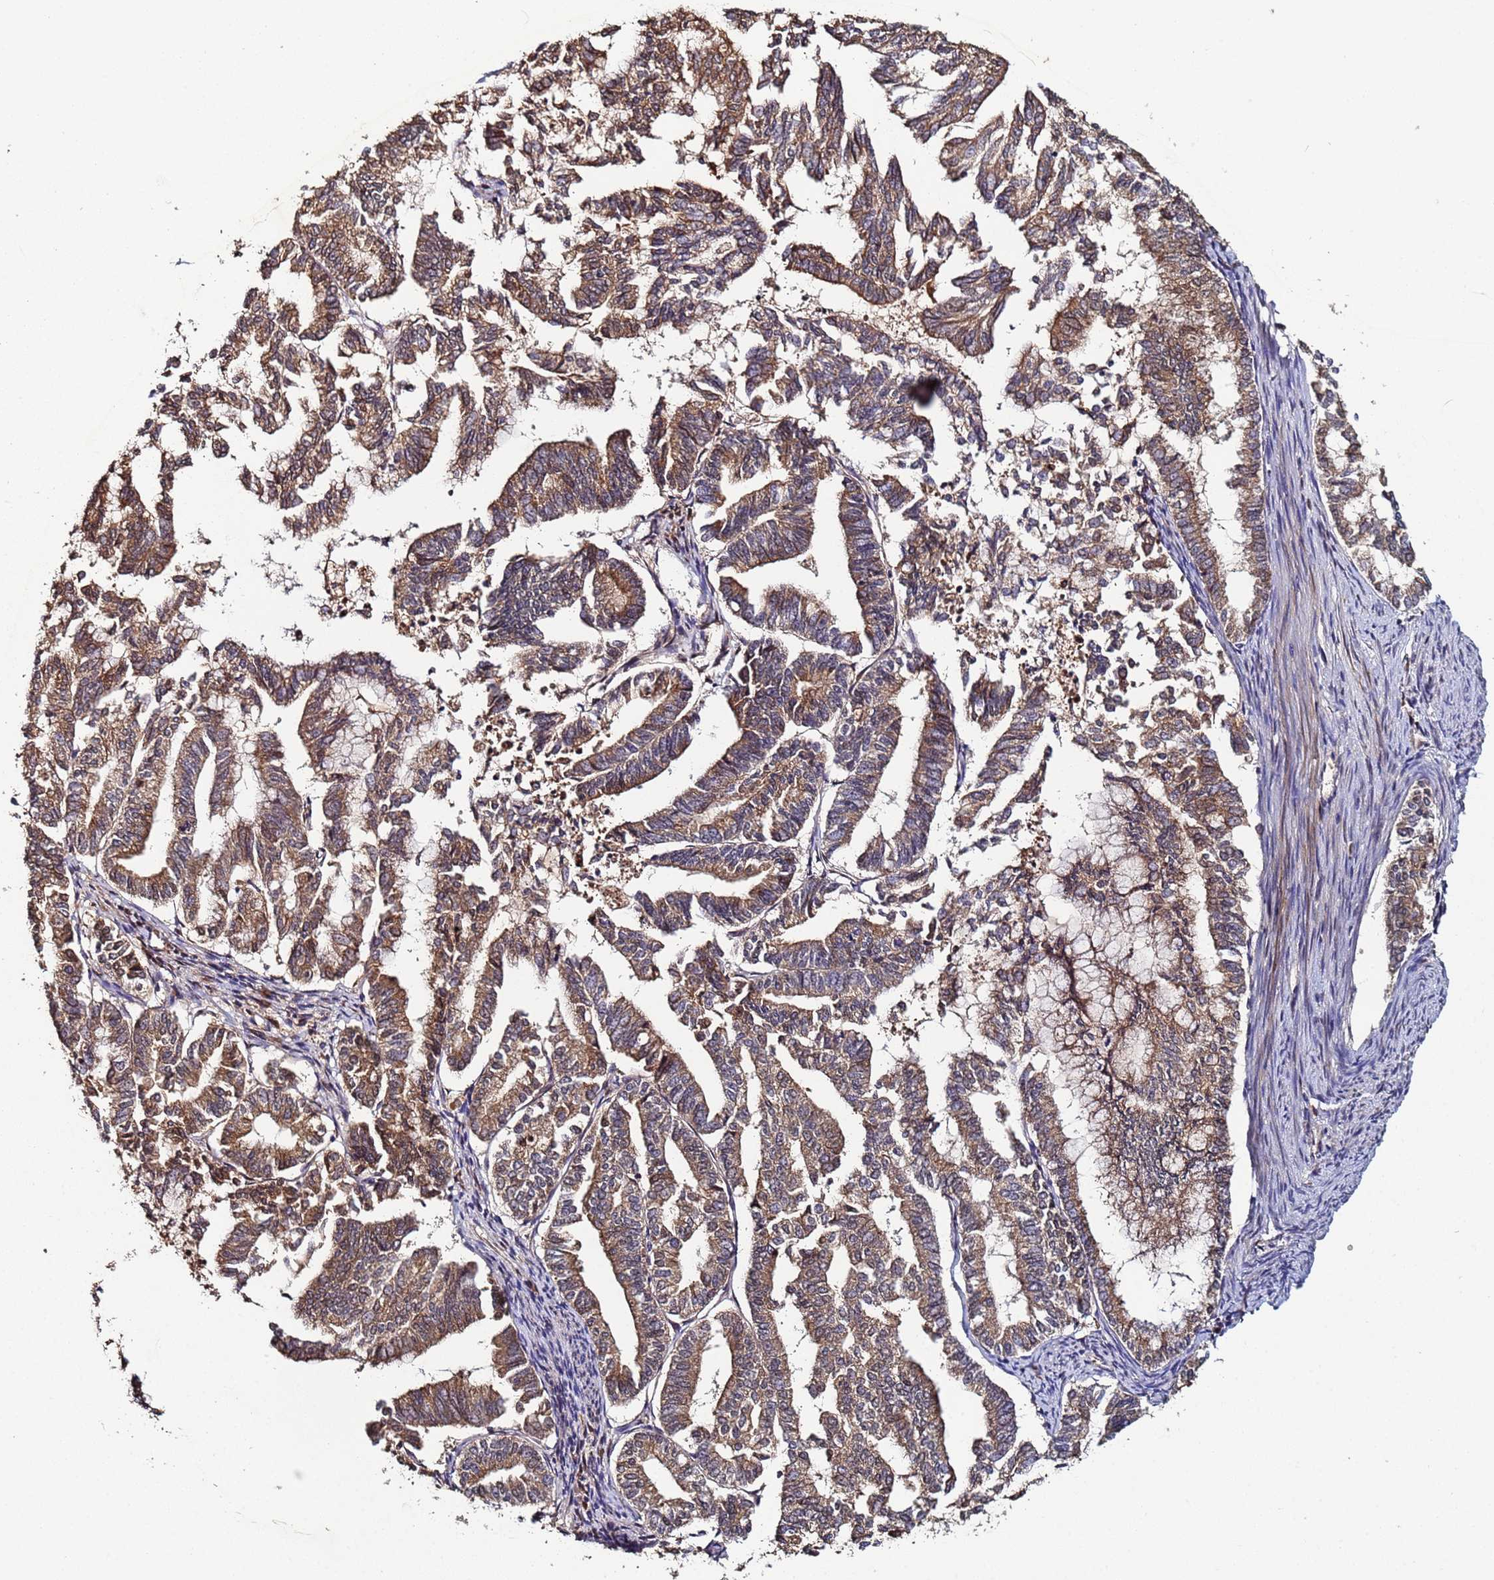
{"staining": {"intensity": "moderate", "quantity": ">75%", "location": "cytoplasmic/membranous"}, "tissue": "endometrial cancer", "cell_type": "Tumor cells", "image_type": "cancer", "snomed": [{"axis": "morphology", "description": "Adenocarcinoma, NOS"}, {"axis": "topography", "description": "Endometrium"}], "caption": "Endometrial cancer (adenocarcinoma) stained with immunohistochemistry demonstrates moderate cytoplasmic/membranous staining in about >75% of tumor cells. (DAB IHC, brown staining for protein, blue staining for nuclei).", "gene": "OSER1", "patient": {"sex": "female", "age": 79}}